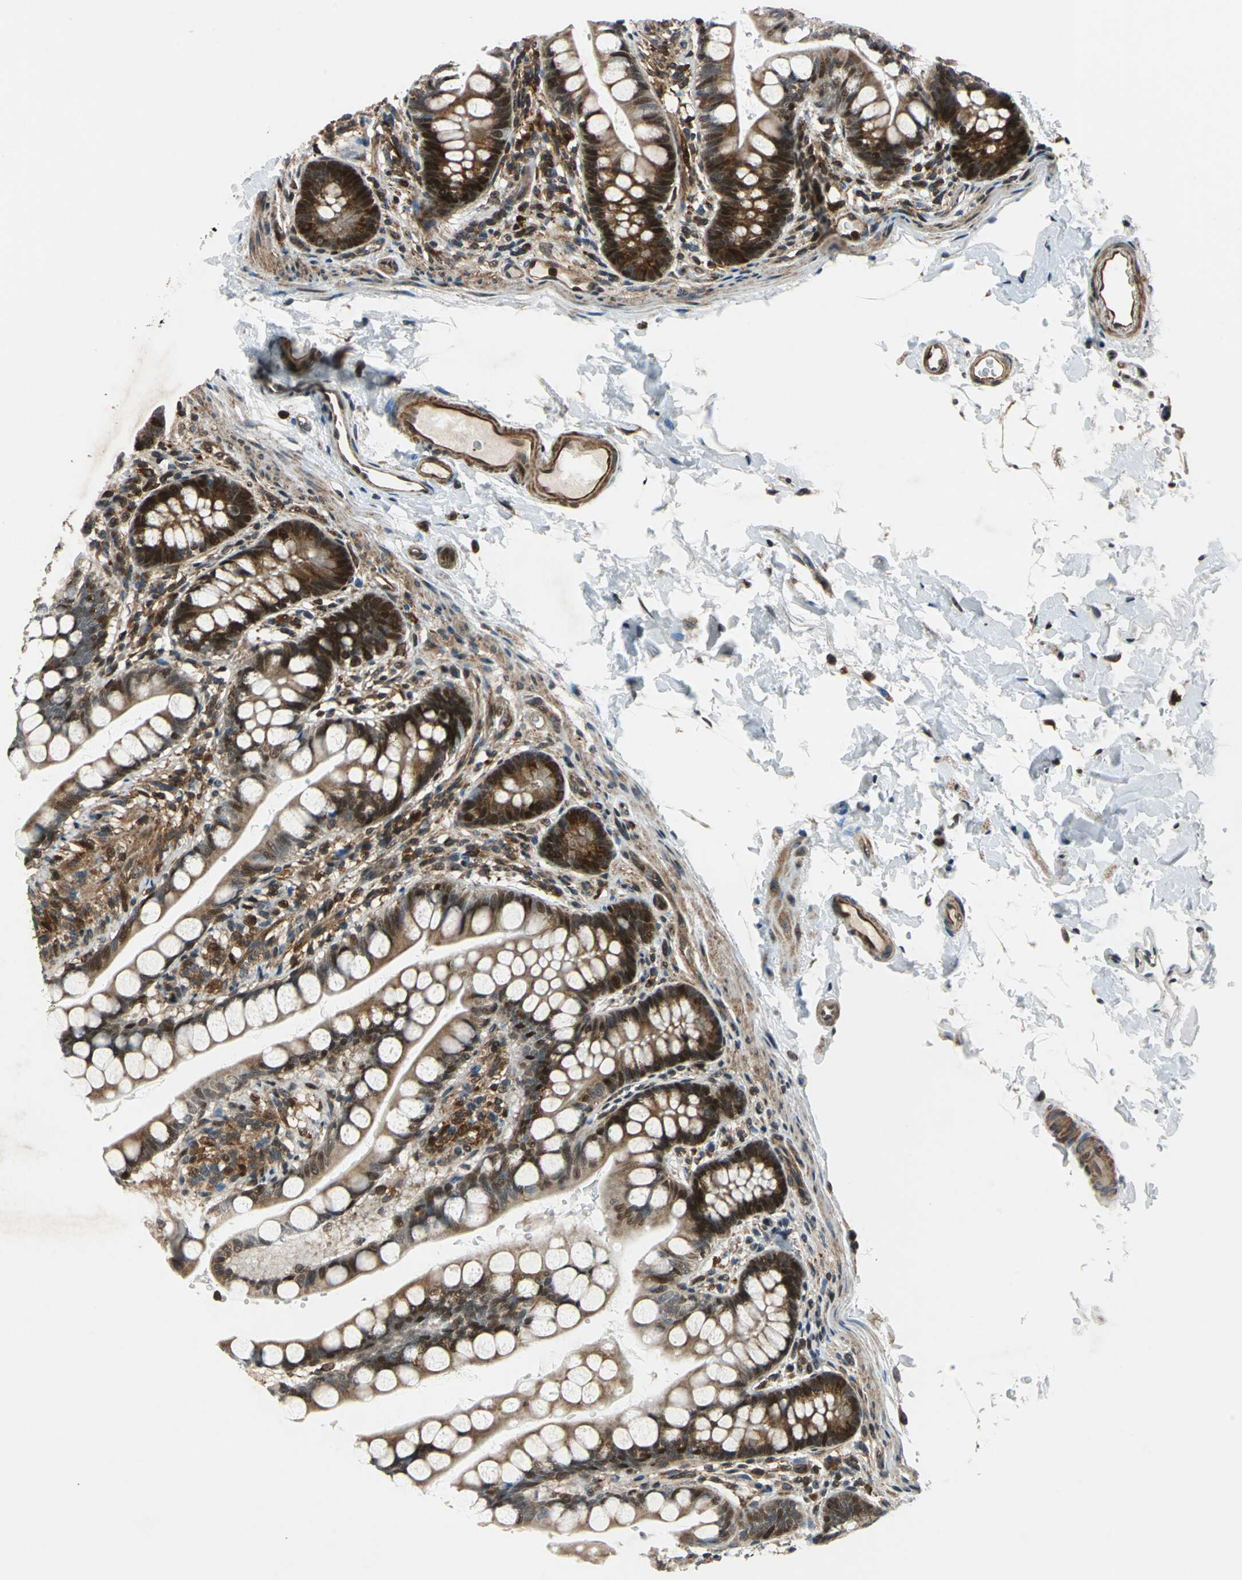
{"staining": {"intensity": "strong", "quantity": ">75%", "location": "cytoplasmic/membranous,nuclear"}, "tissue": "small intestine", "cell_type": "Glandular cells", "image_type": "normal", "snomed": [{"axis": "morphology", "description": "Normal tissue, NOS"}, {"axis": "topography", "description": "Small intestine"}], "caption": "Strong cytoplasmic/membranous,nuclear protein expression is appreciated in about >75% of glandular cells in small intestine.", "gene": "AATF", "patient": {"sex": "female", "age": 58}}